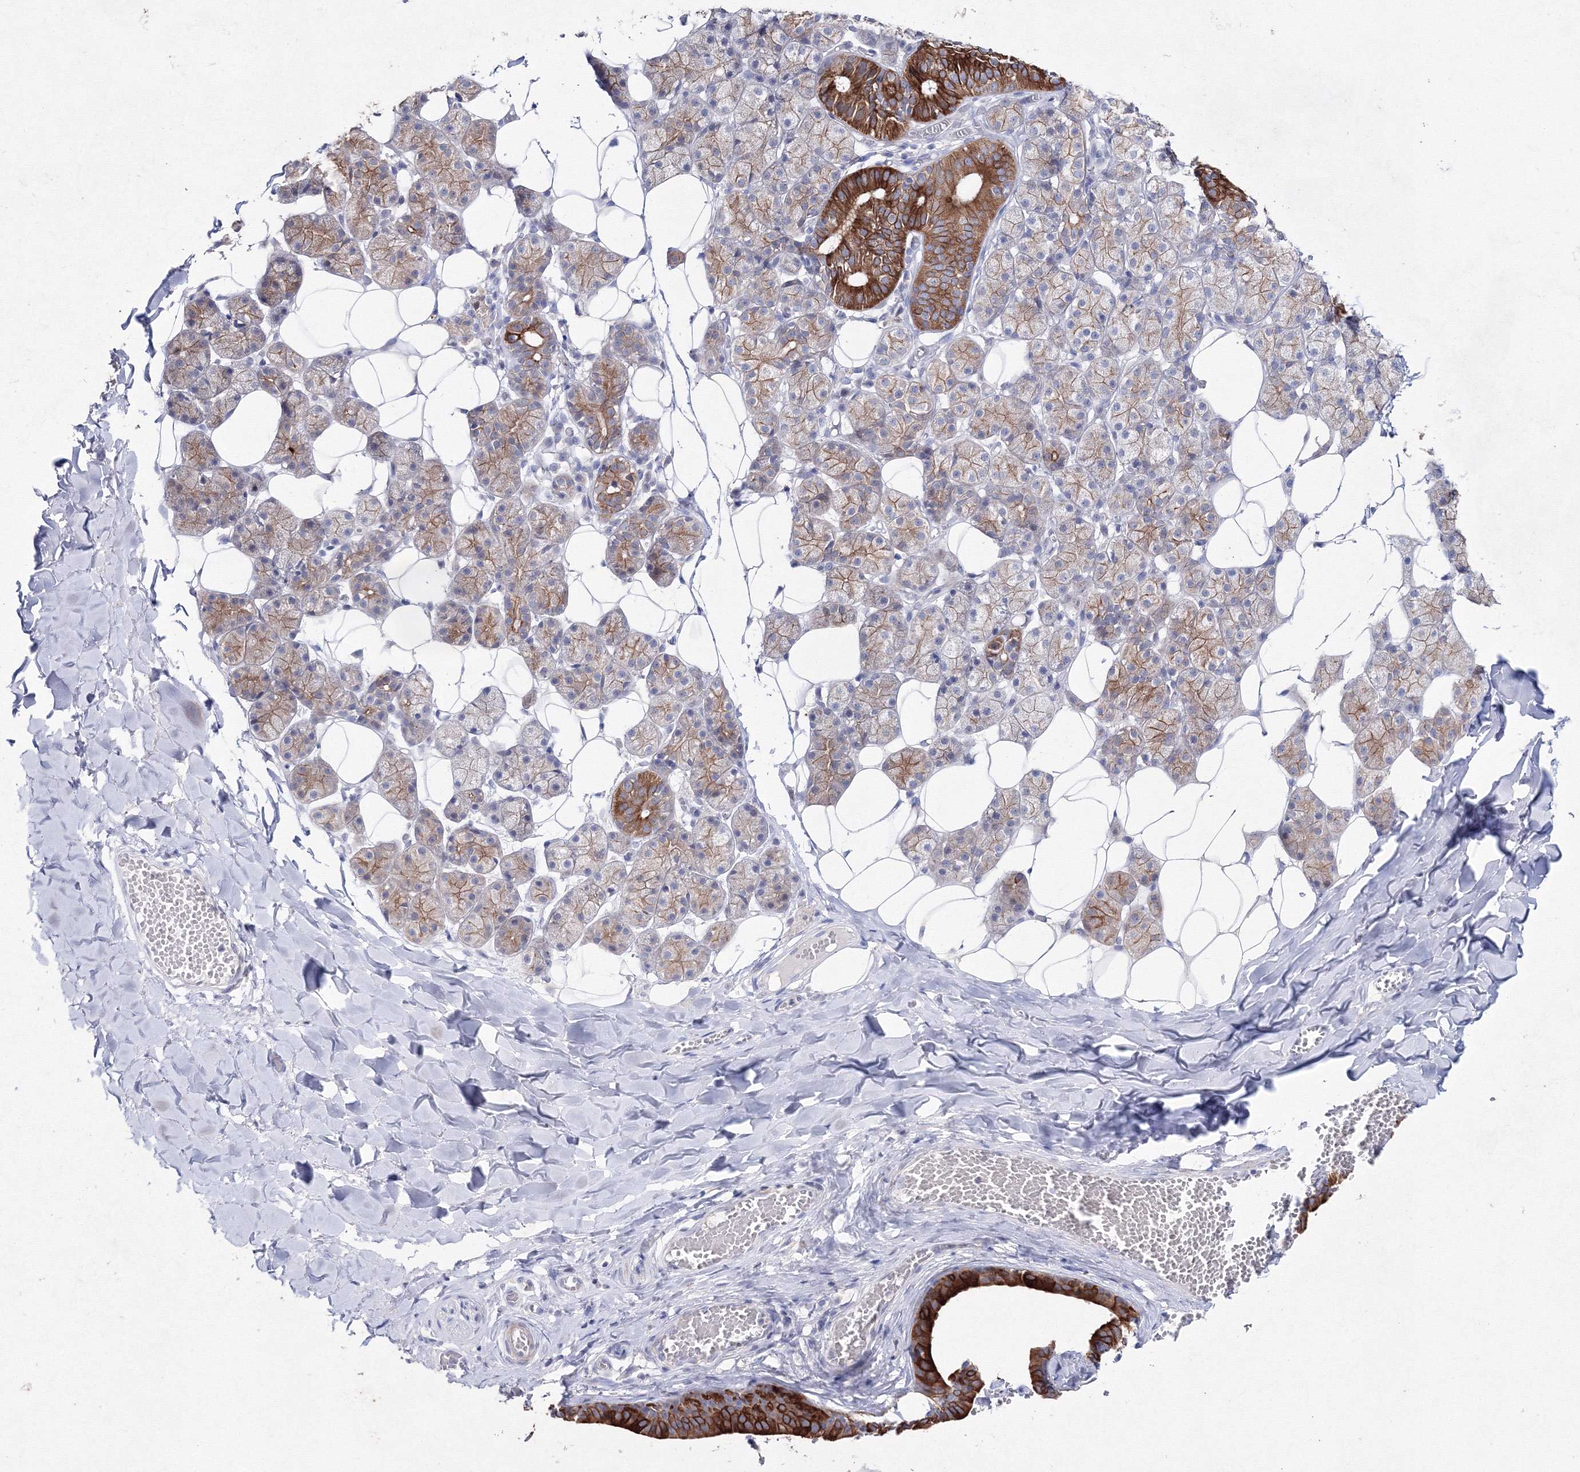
{"staining": {"intensity": "strong", "quantity": "25%-75%", "location": "cytoplasmic/membranous"}, "tissue": "salivary gland", "cell_type": "Glandular cells", "image_type": "normal", "snomed": [{"axis": "morphology", "description": "Normal tissue, NOS"}, {"axis": "topography", "description": "Salivary gland"}], "caption": "Glandular cells show strong cytoplasmic/membranous staining in approximately 25%-75% of cells in unremarkable salivary gland.", "gene": "SMIM29", "patient": {"sex": "female", "age": 33}}